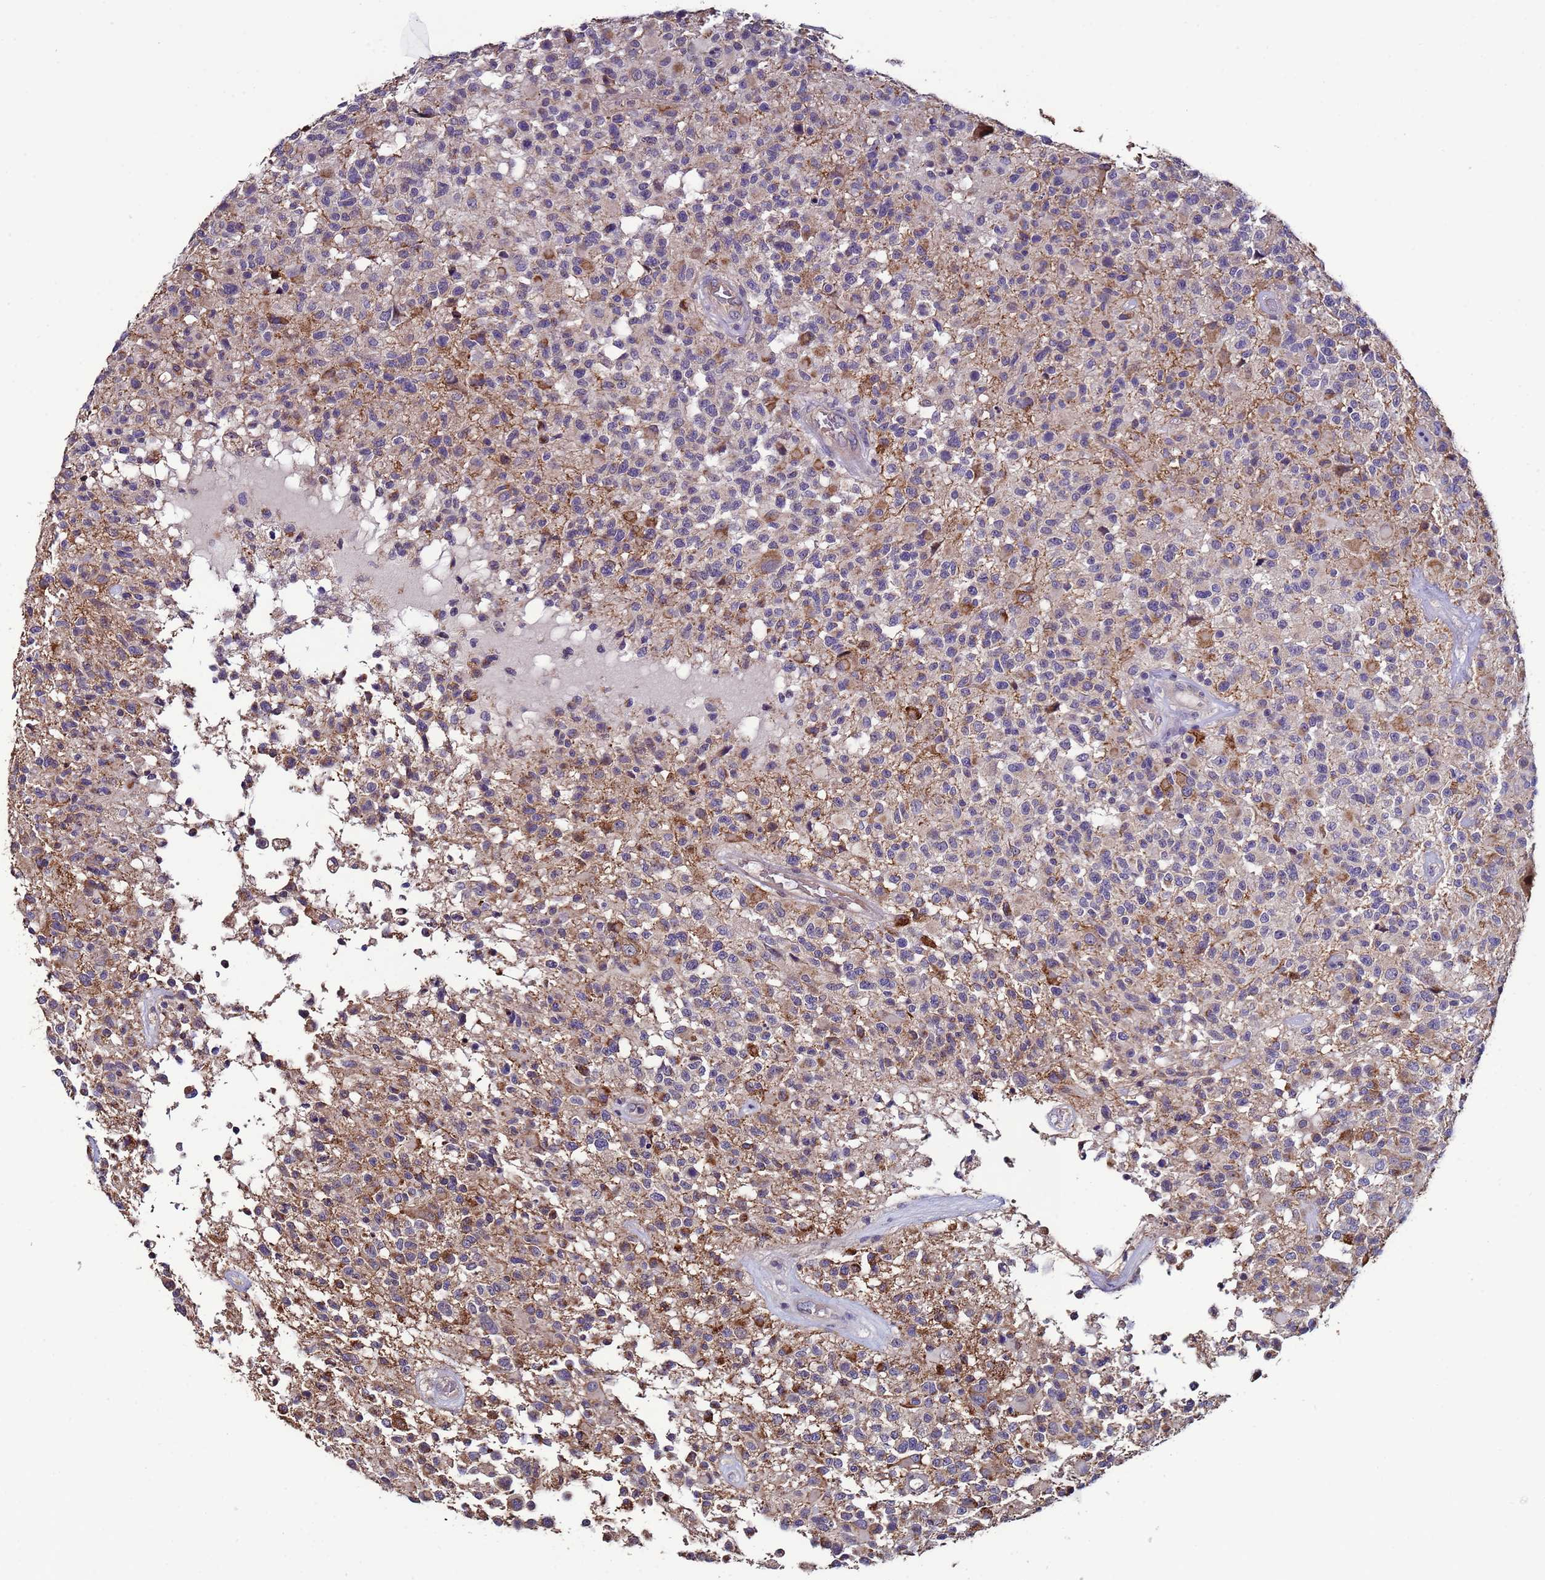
{"staining": {"intensity": "moderate", "quantity": "<25%", "location": "cytoplasmic/membranous"}, "tissue": "glioma", "cell_type": "Tumor cells", "image_type": "cancer", "snomed": [{"axis": "morphology", "description": "Glioma, malignant, High grade"}, {"axis": "morphology", "description": "Glioblastoma, NOS"}, {"axis": "topography", "description": "Brain"}], "caption": "Protein staining displays moderate cytoplasmic/membranous expression in approximately <25% of tumor cells in high-grade glioma (malignant).", "gene": "CLHC1", "patient": {"sex": "male", "age": 60}}